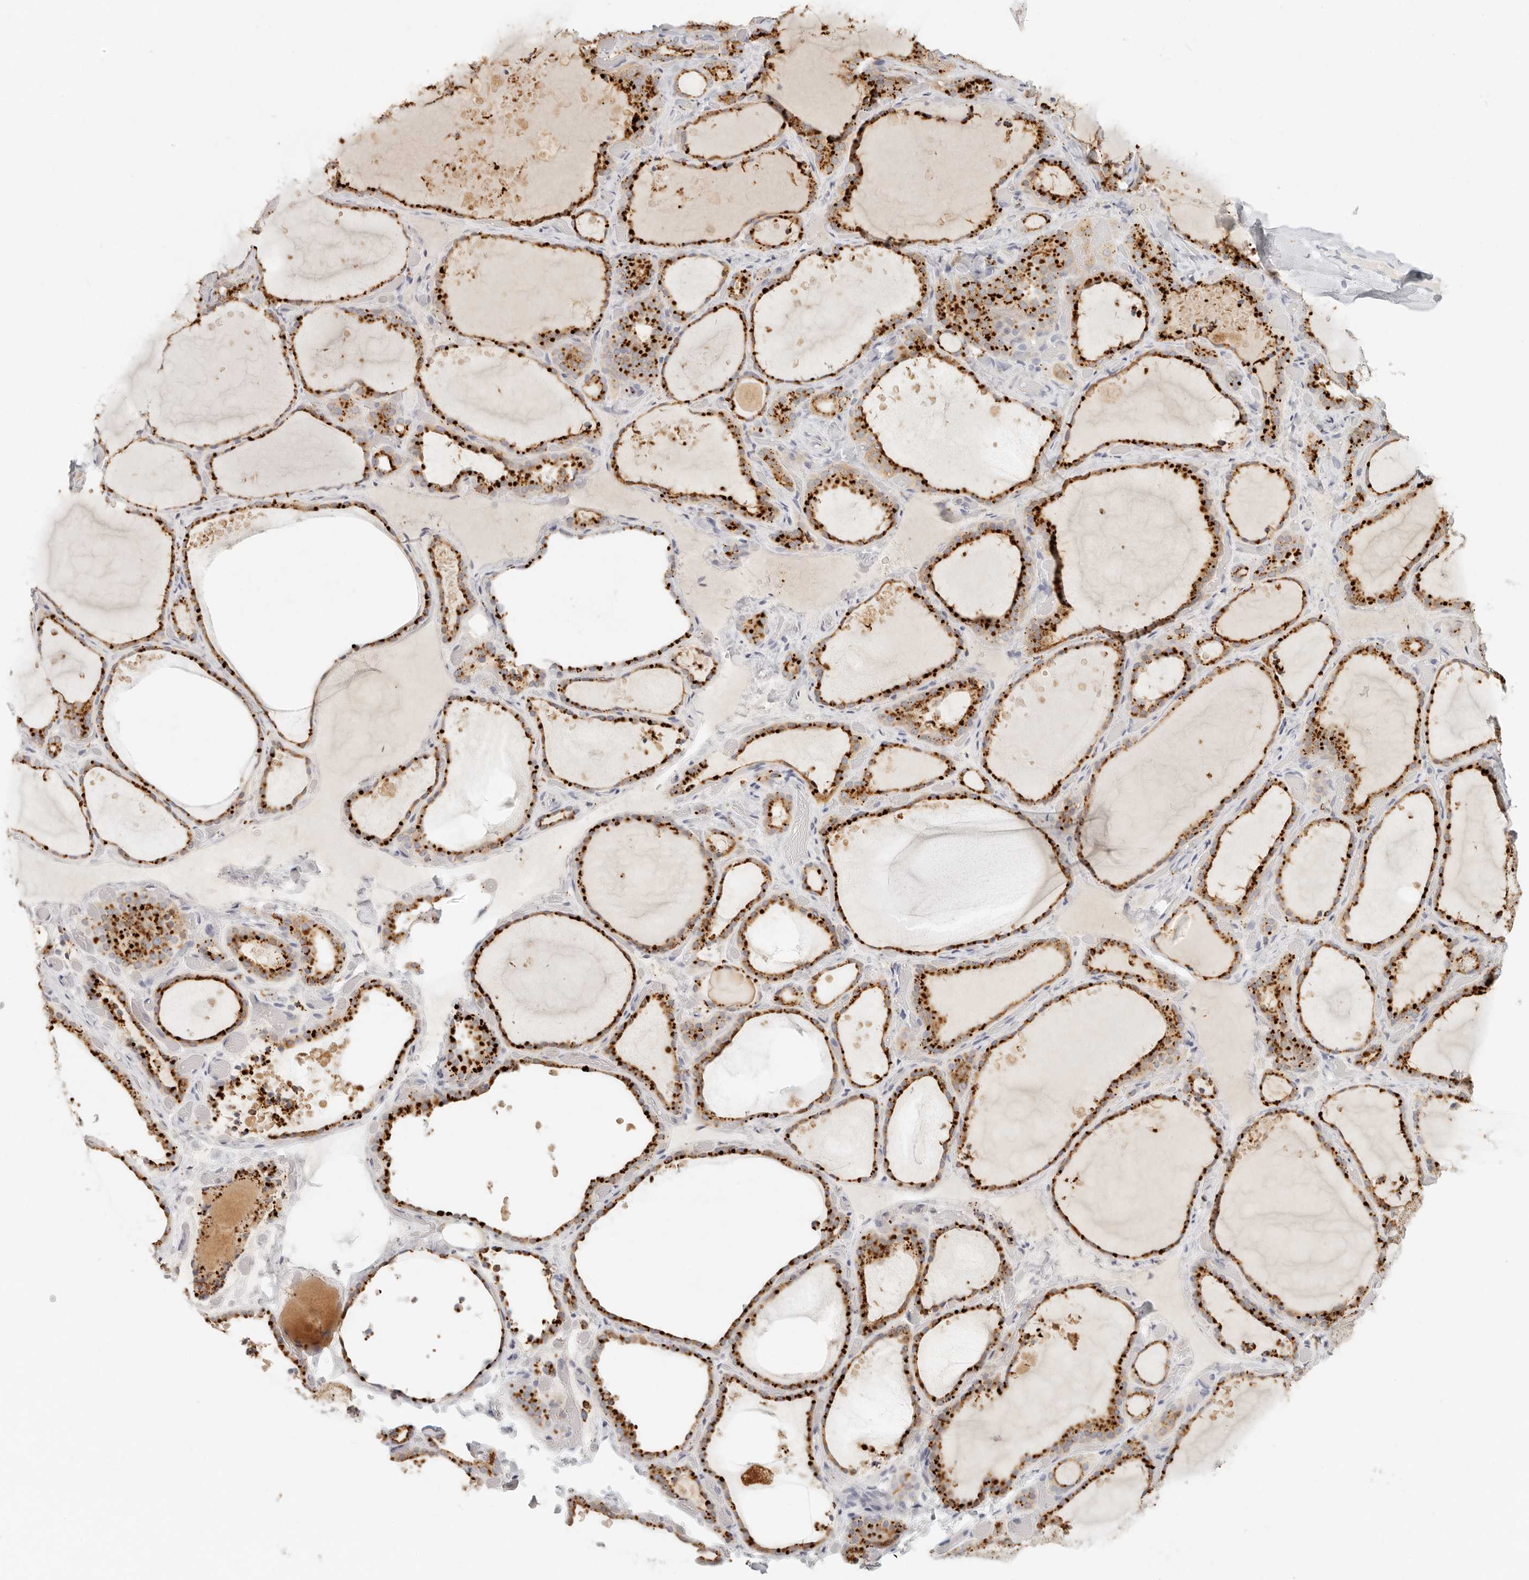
{"staining": {"intensity": "strong", "quantity": ">75%", "location": "cytoplasmic/membranous"}, "tissue": "thyroid gland", "cell_type": "Glandular cells", "image_type": "normal", "snomed": [{"axis": "morphology", "description": "Normal tissue, NOS"}, {"axis": "topography", "description": "Thyroid gland"}], "caption": "A high amount of strong cytoplasmic/membranous expression is appreciated in about >75% of glandular cells in unremarkable thyroid gland. (brown staining indicates protein expression, while blue staining denotes nuclei).", "gene": "RNASET2", "patient": {"sex": "female", "age": 44}}